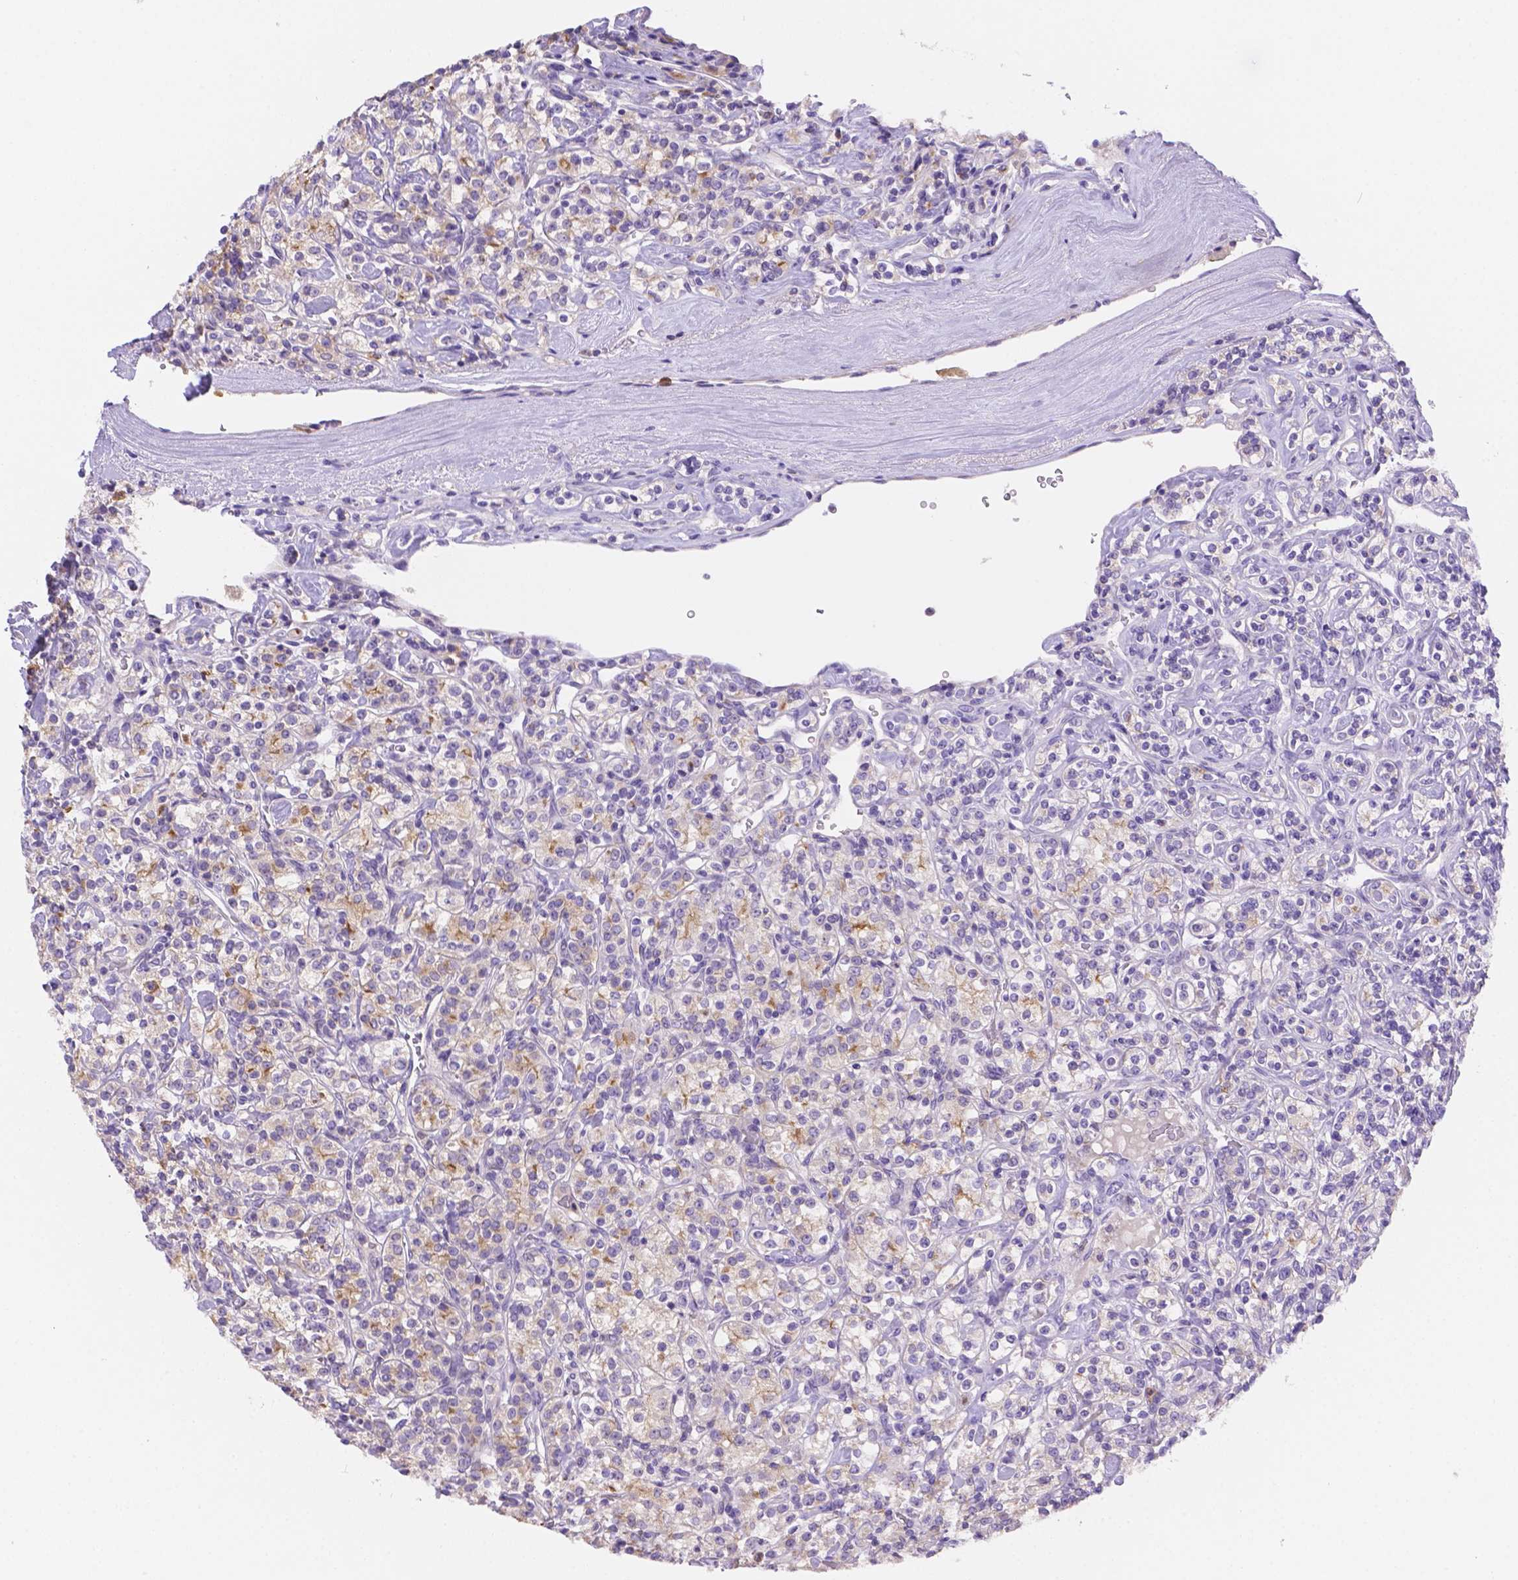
{"staining": {"intensity": "weak", "quantity": "<25%", "location": "cytoplasmic/membranous"}, "tissue": "renal cancer", "cell_type": "Tumor cells", "image_type": "cancer", "snomed": [{"axis": "morphology", "description": "Adenocarcinoma, NOS"}, {"axis": "topography", "description": "Kidney"}], "caption": "Renal cancer (adenocarcinoma) stained for a protein using immunohistochemistry (IHC) shows no positivity tumor cells.", "gene": "NXPE2", "patient": {"sex": "male", "age": 77}}